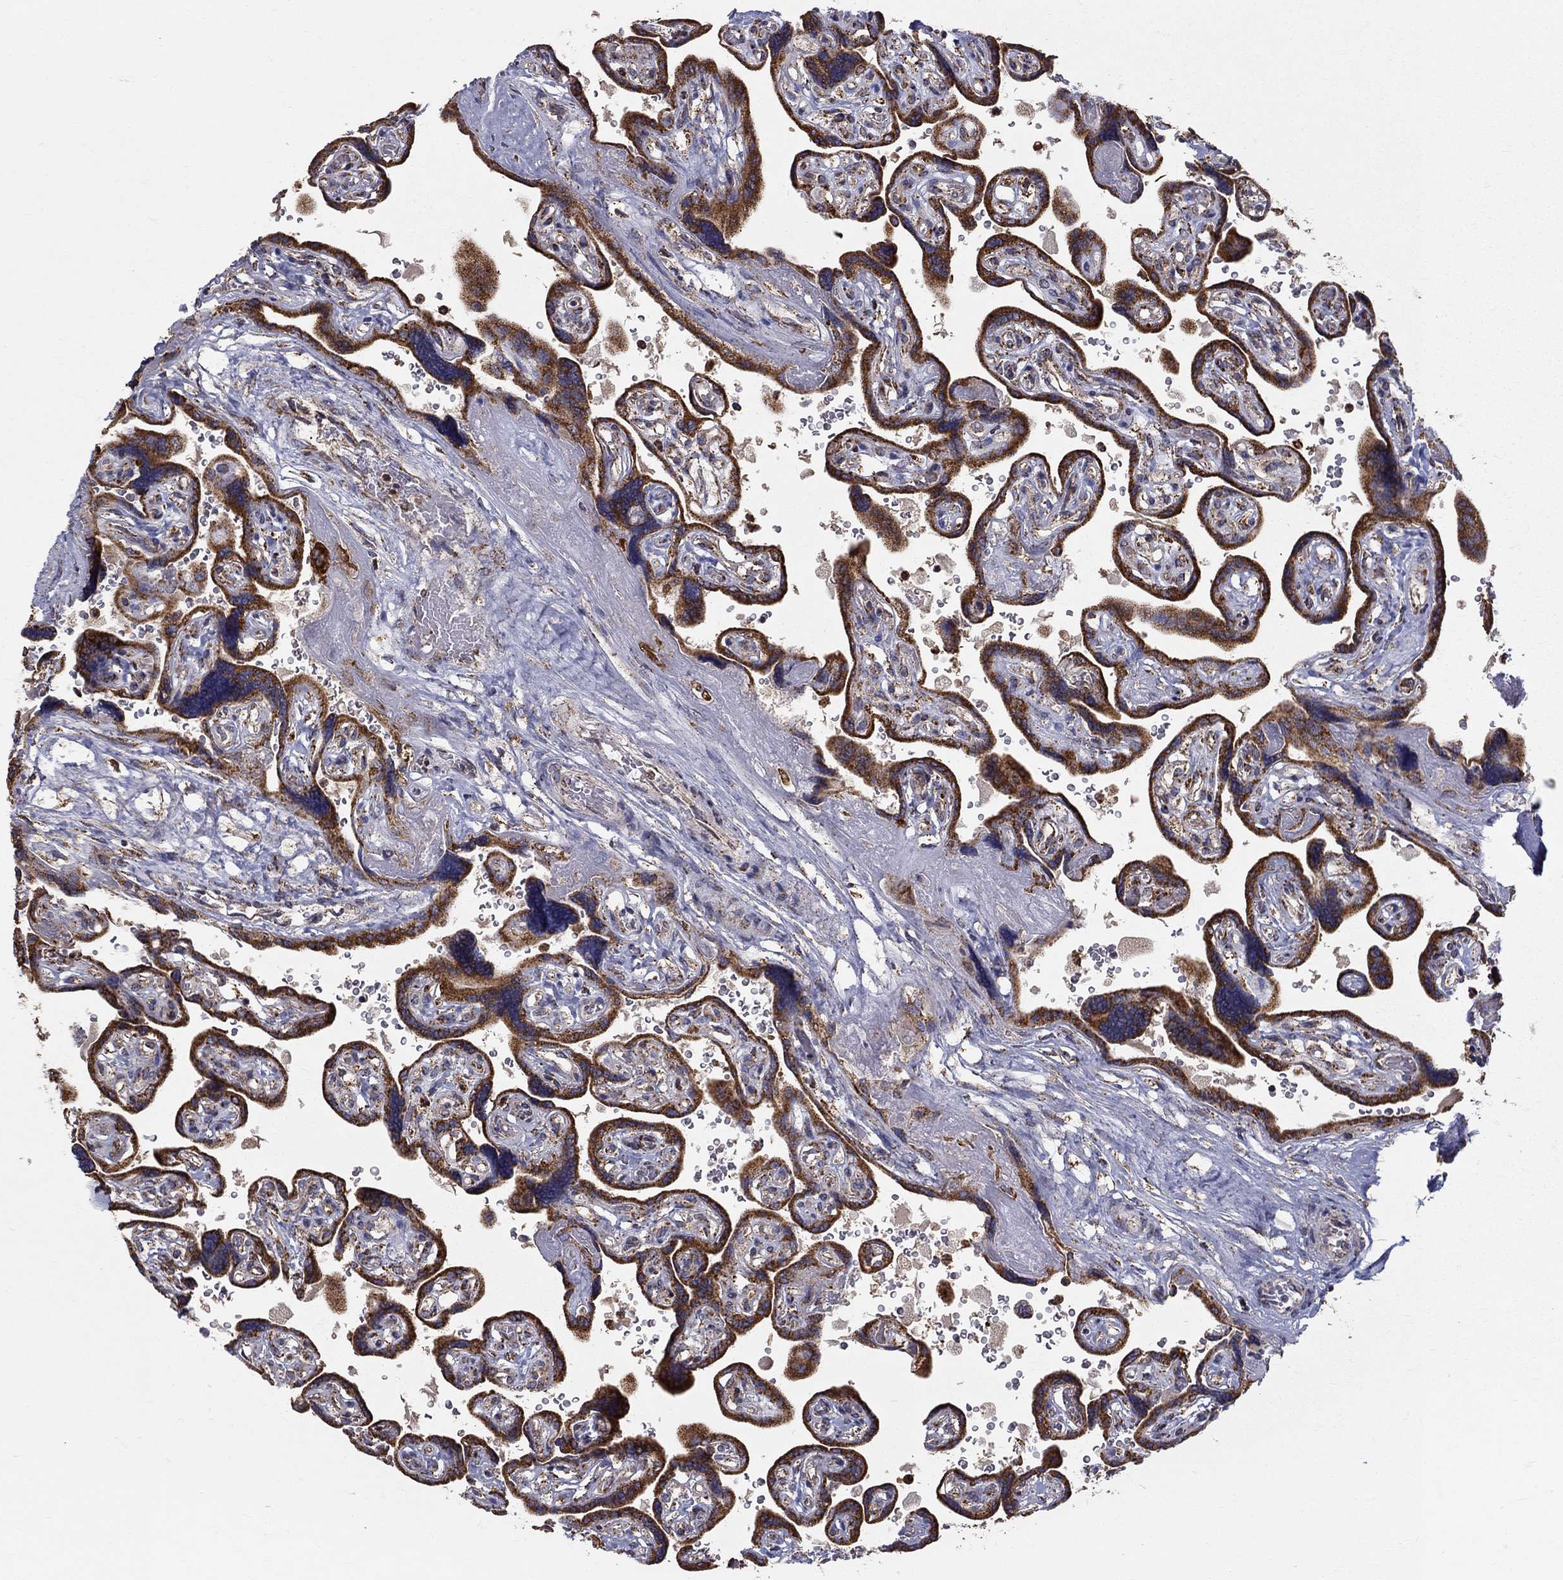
{"staining": {"intensity": "moderate", "quantity": ">75%", "location": "cytoplasmic/membranous"}, "tissue": "placenta", "cell_type": "Decidual cells", "image_type": "normal", "snomed": [{"axis": "morphology", "description": "Normal tissue, NOS"}, {"axis": "topography", "description": "Placenta"}], "caption": "DAB immunohistochemical staining of benign human placenta shows moderate cytoplasmic/membranous protein staining in about >75% of decidual cells. The staining was performed using DAB, with brown indicating positive protein expression. Nuclei are stained blue with hematoxylin.", "gene": "PRDX4", "patient": {"sex": "female", "age": 32}}